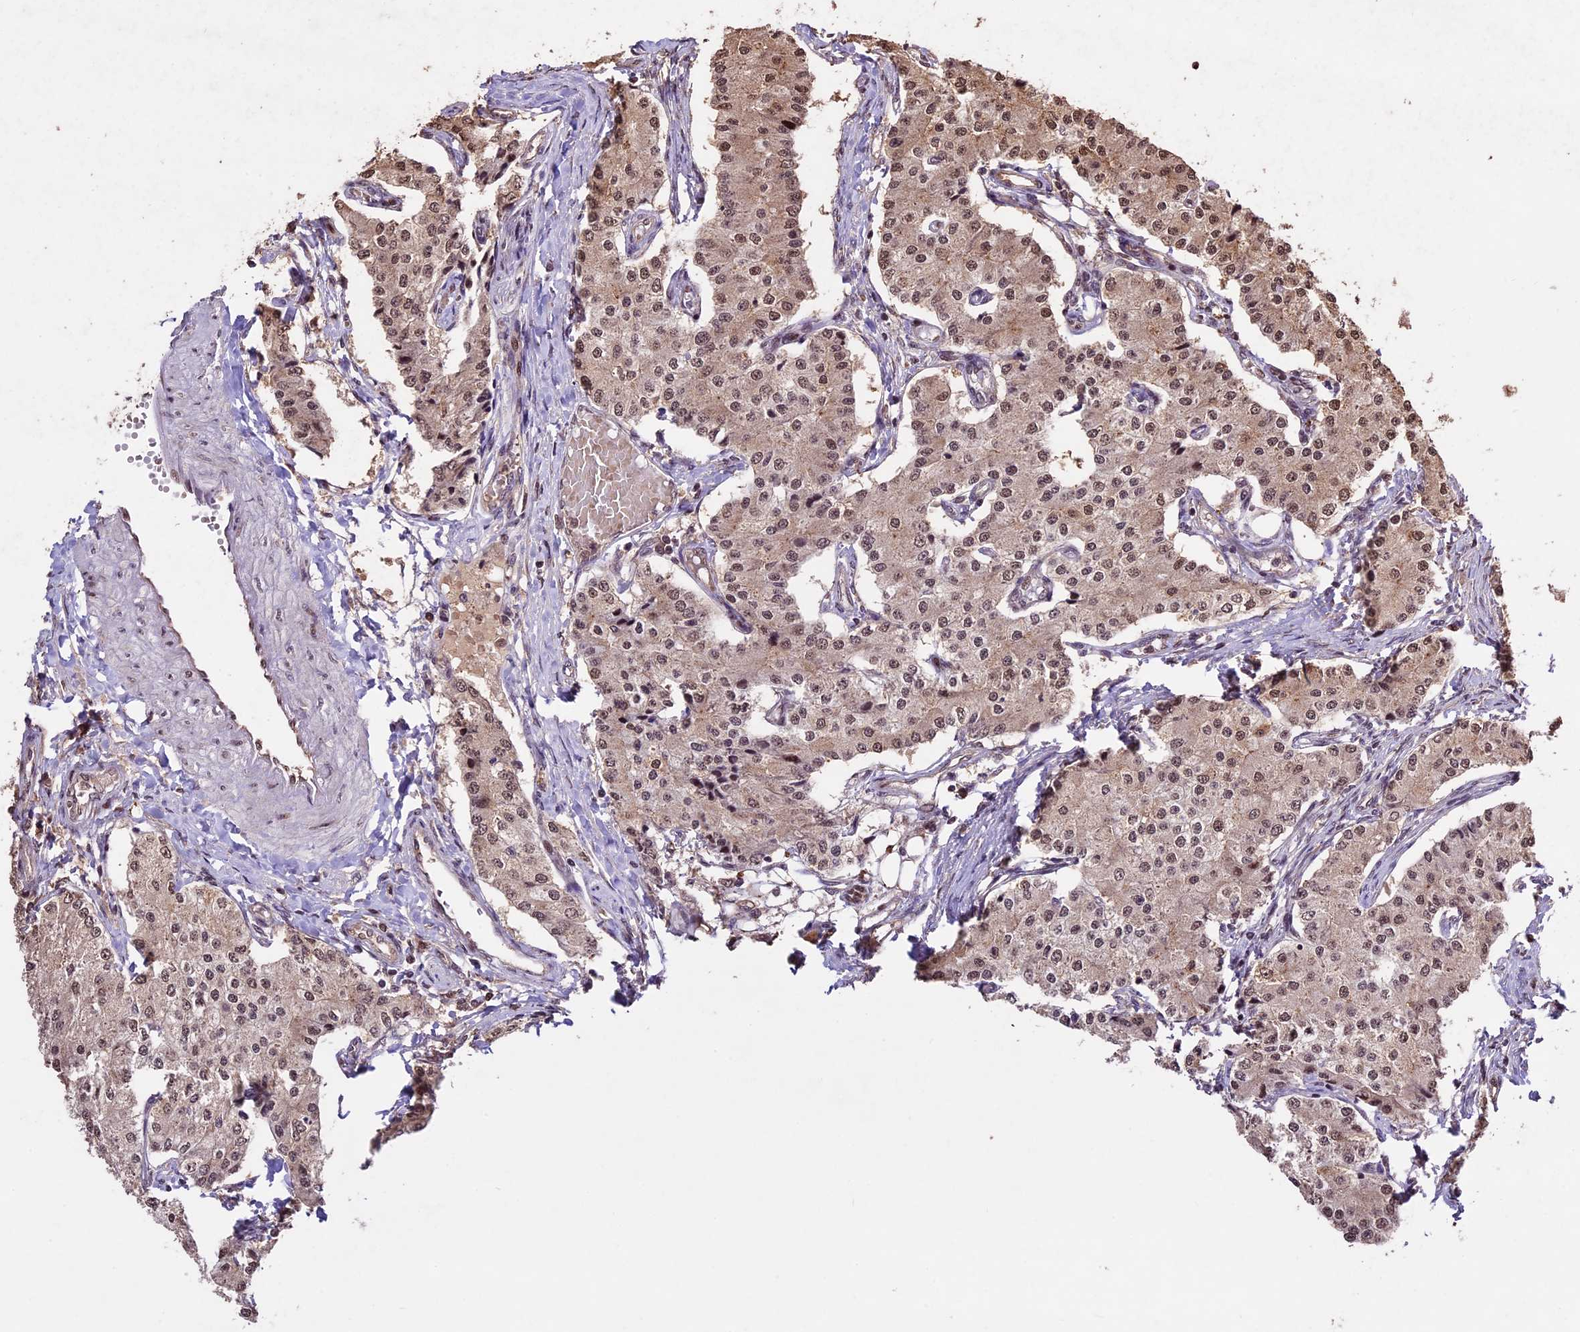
{"staining": {"intensity": "moderate", "quantity": ">75%", "location": "nuclear"}, "tissue": "carcinoid", "cell_type": "Tumor cells", "image_type": "cancer", "snomed": [{"axis": "morphology", "description": "Carcinoid, malignant, NOS"}, {"axis": "topography", "description": "Colon"}], "caption": "There is medium levels of moderate nuclear expression in tumor cells of malignant carcinoid, as demonstrated by immunohistochemical staining (brown color).", "gene": "CDKN2AIP", "patient": {"sex": "female", "age": 52}}